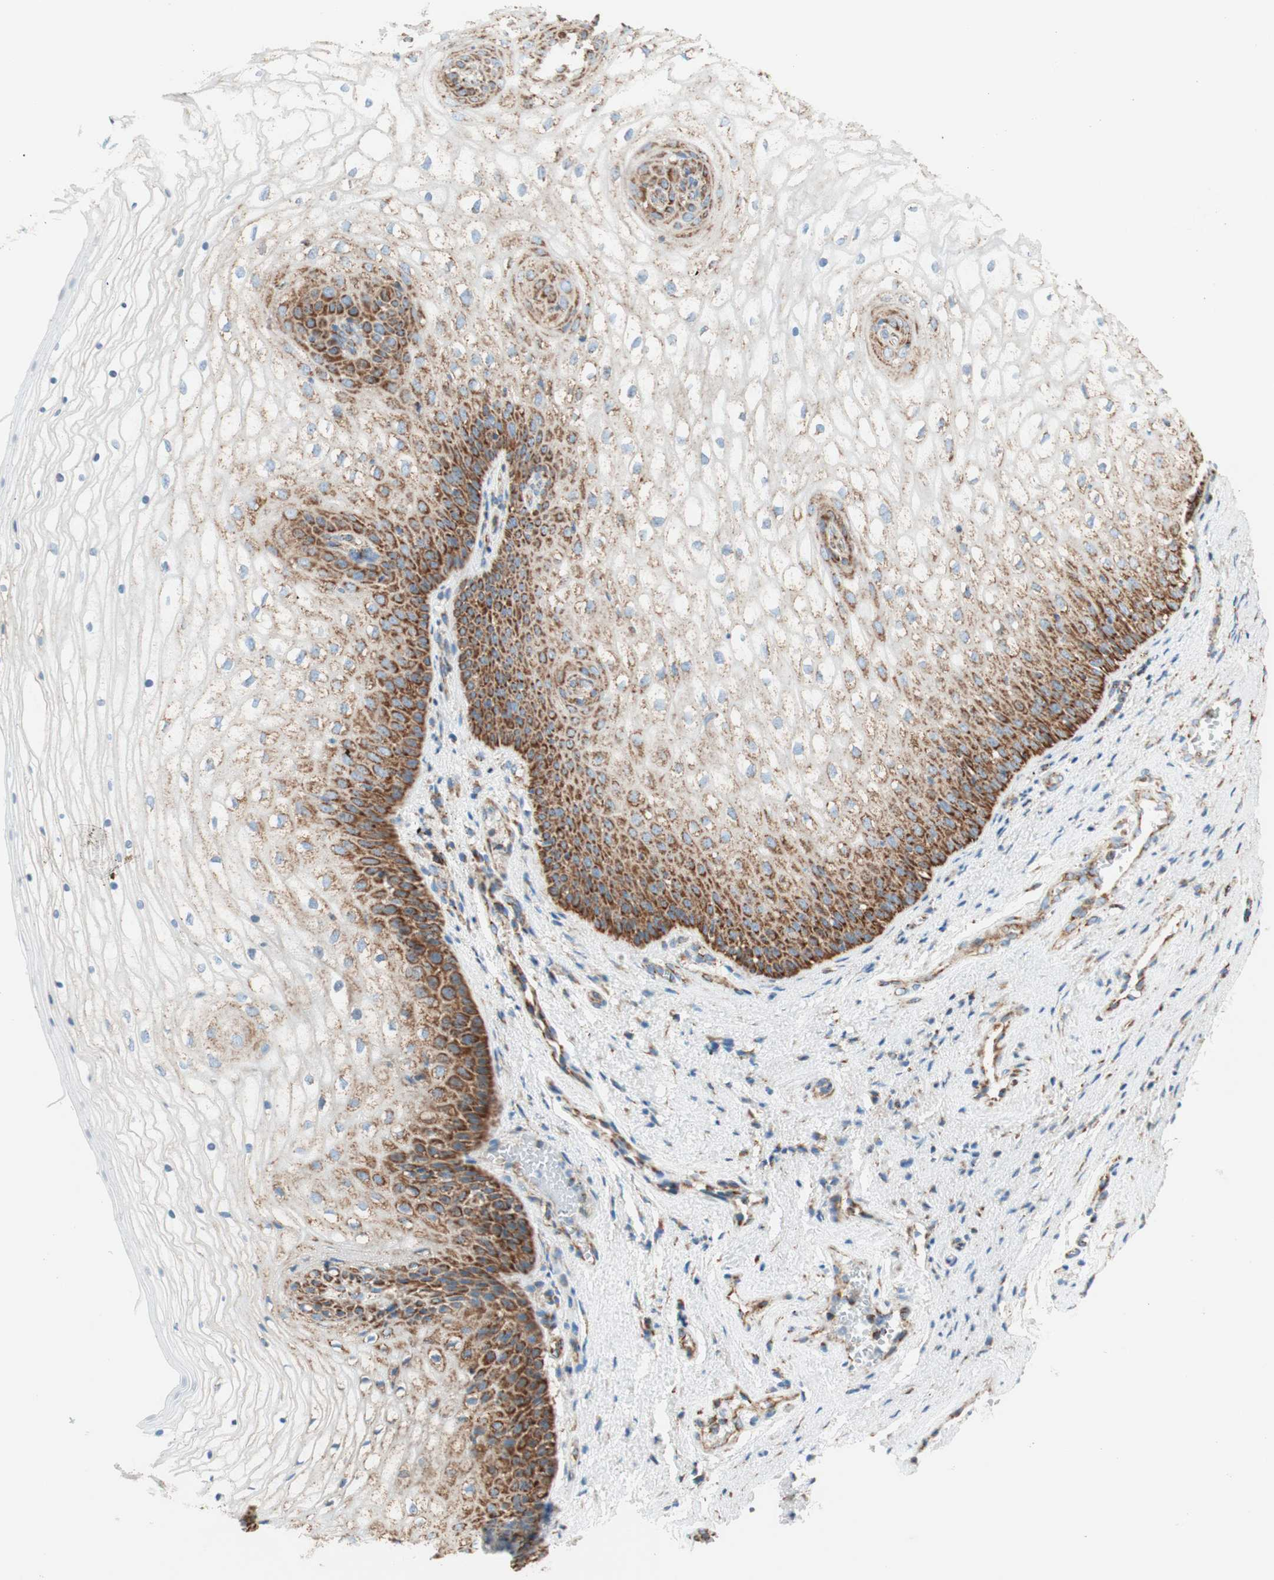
{"staining": {"intensity": "strong", "quantity": "25%-75%", "location": "cytoplasmic/membranous"}, "tissue": "vagina", "cell_type": "Squamous epithelial cells", "image_type": "normal", "snomed": [{"axis": "morphology", "description": "Normal tissue, NOS"}, {"axis": "topography", "description": "Vagina"}], "caption": "High-power microscopy captured an immunohistochemistry (IHC) micrograph of normal vagina, revealing strong cytoplasmic/membranous expression in approximately 25%-75% of squamous epithelial cells.", "gene": "TOMM20", "patient": {"sex": "female", "age": 34}}